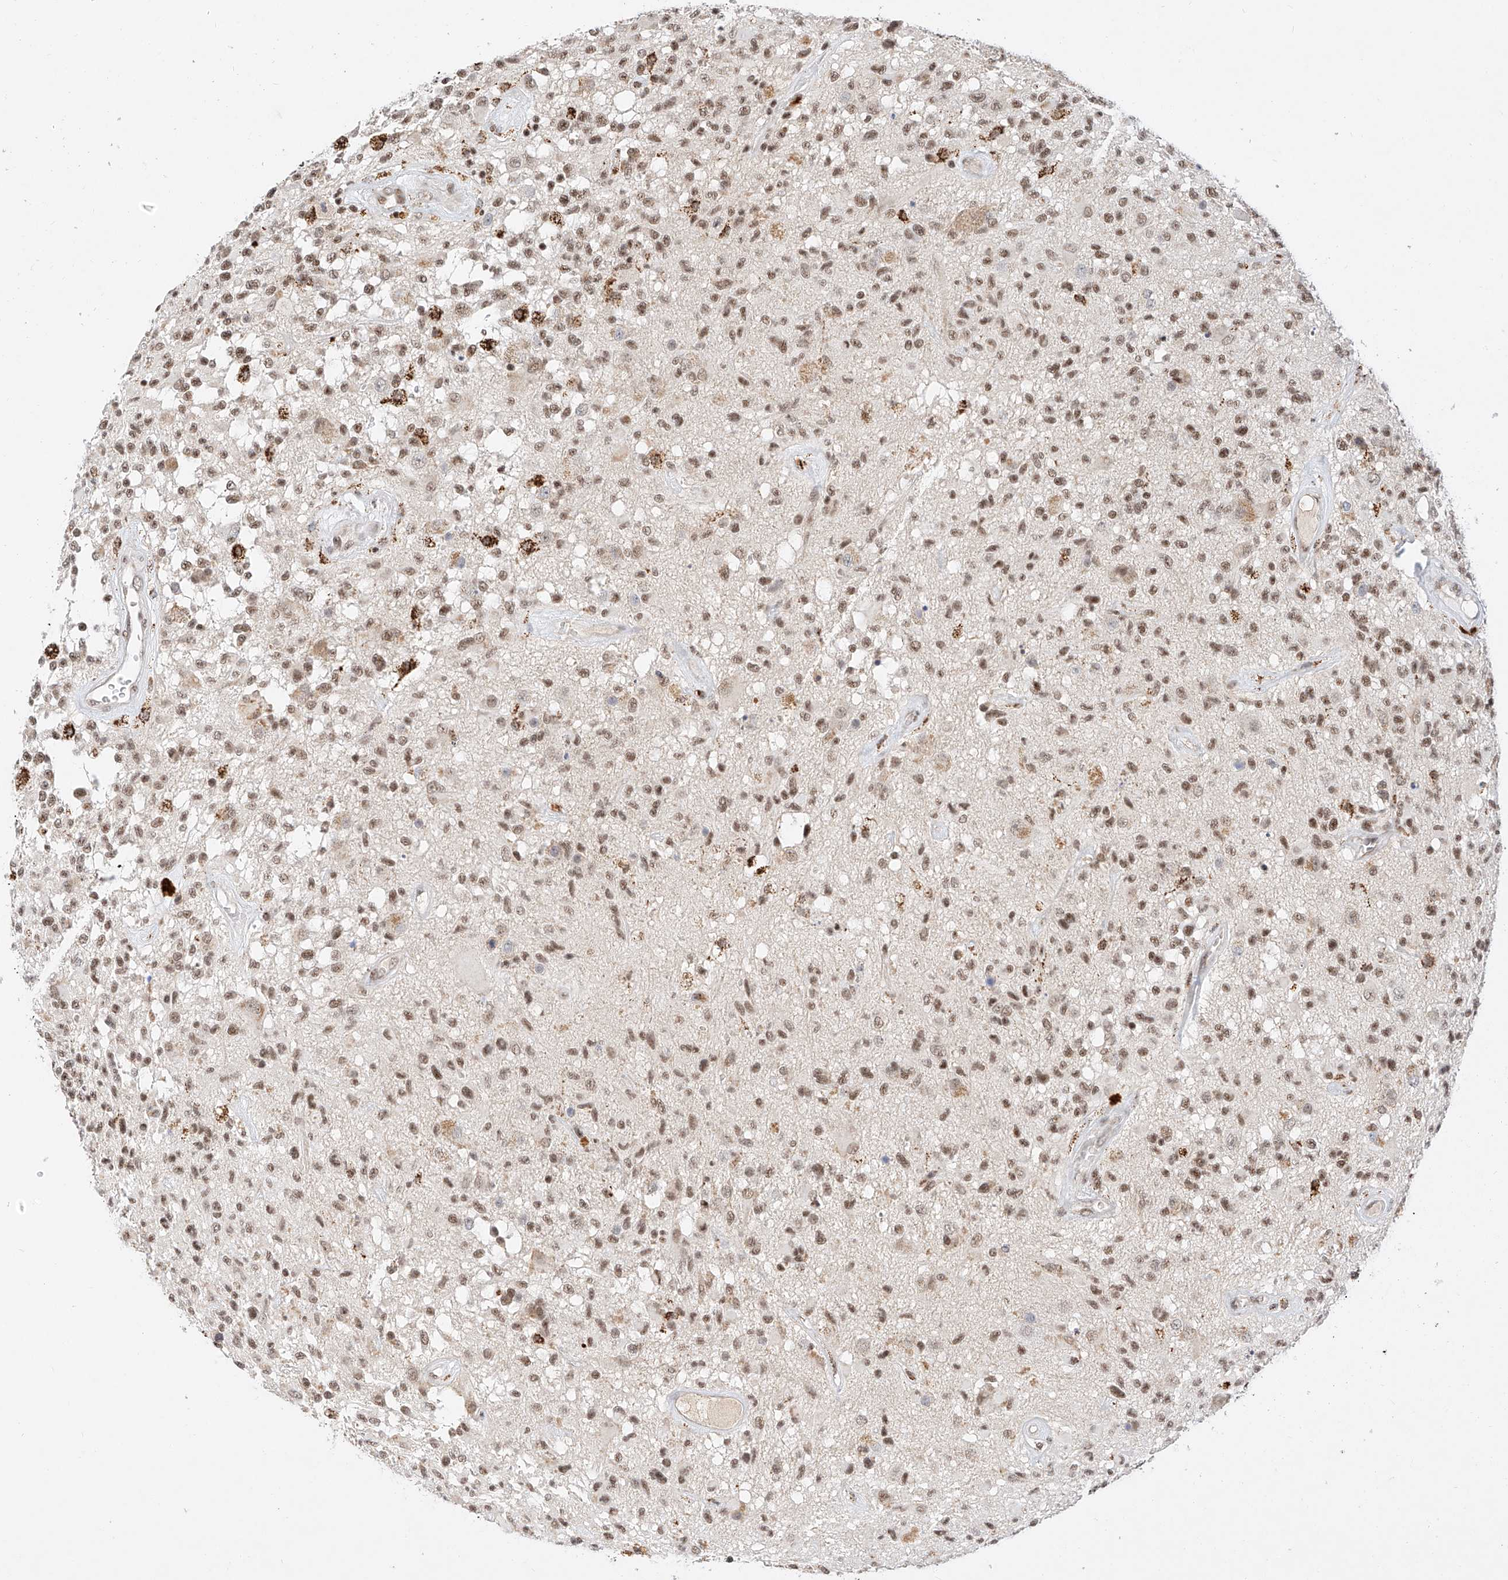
{"staining": {"intensity": "moderate", "quantity": ">75%", "location": "nuclear"}, "tissue": "glioma", "cell_type": "Tumor cells", "image_type": "cancer", "snomed": [{"axis": "morphology", "description": "Glioma, malignant, High grade"}, {"axis": "morphology", "description": "Glioblastoma, NOS"}, {"axis": "topography", "description": "Brain"}], "caption": "DAB (3,3'-diaminobenzidine) immunohistochemical staining of high-grade glioma (malignant) reveals moderate nuclear protein expression in approximately >75% of tumor cells.", "gene": "NRF1", "patient": {"sex": "male", "age": 60}}